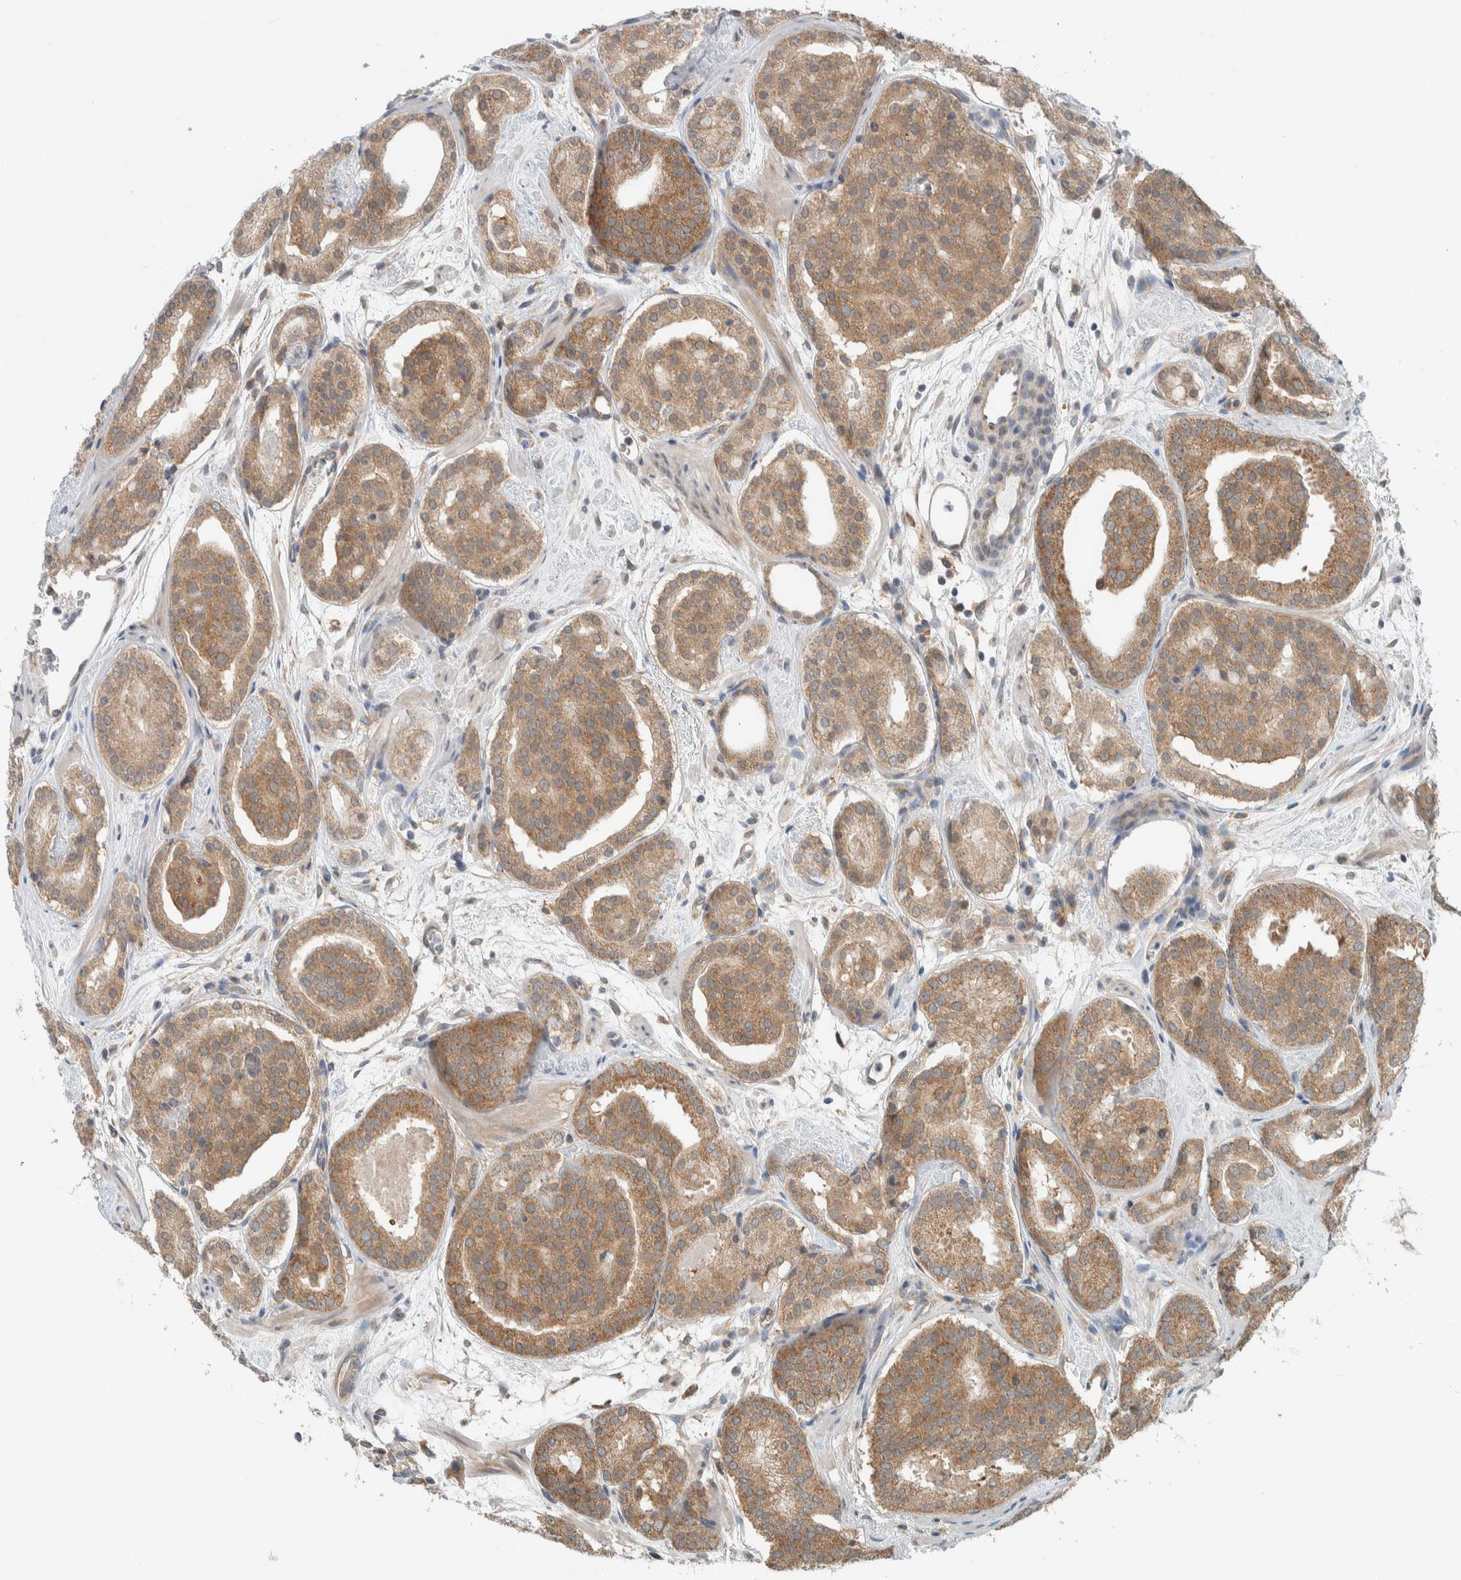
{"staining": {"intensity": "moderate", "quantity": ">75%", "location": "cytoplasmic/membranous"}, "tissue": "prostate cancer", "cell_type": "Tumor cells", "image_type": "cancer", "snomed": [{"axis": "morphology", "description": "Adenocarcinoma, Low grade"}, {"axis": "topography", "description": "Prostate"}], "caption": "Immunohistochemistry (IHC) image of human prostate cancer stained for a protein (brown), which reveals medium levels of moderate cytoplasmic/membranous positivity in about >75% of tumor cells.", "gene": "RERE", "patient": {"sex": "male", "age": 69}}